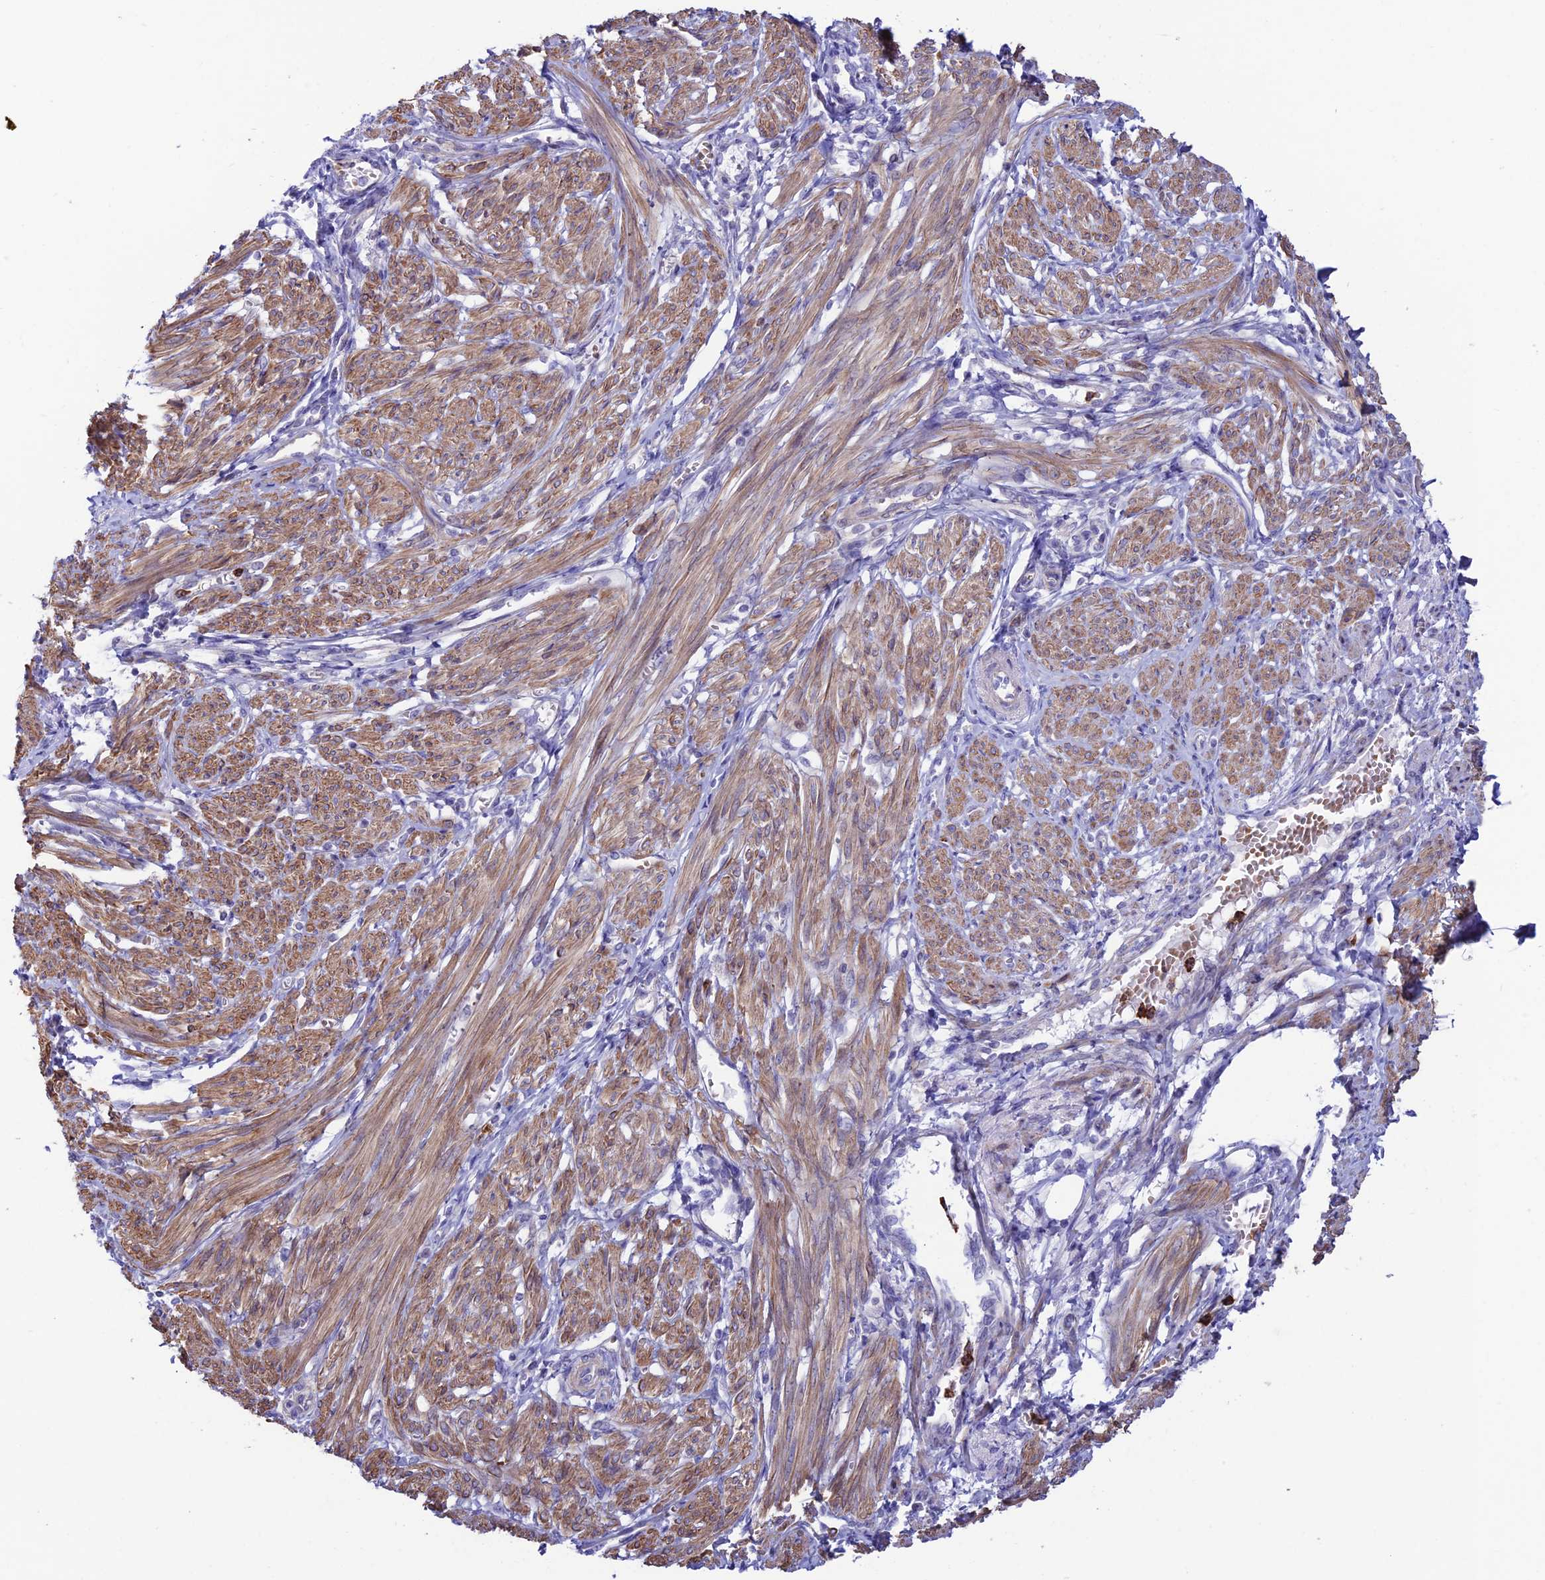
{"staining": {"intensity": "moderate", "quantity": "25%-75%", "location": "cytoplasmic/membranous"}, "tissue": "smooth muscle", "cell_type": "Smooth muscle cells", "image_type": "normal", "snomed": [{"axis": "morphology", "description": "Normal tissue, NOS"}, {"axis": "topography", "description": "Smooth muscle"}], "caption": "Smooth muscle stained for a protein reveals moderate cytoplasmic/membranous positivity in smooth muscle cells. The staining was performed using DAB, with brown indicating positive protein expression. Nuclei are stained blue with hematoxylin.", "gene": "COL6A6", "patient": {"sex": "female", "age": 39}}